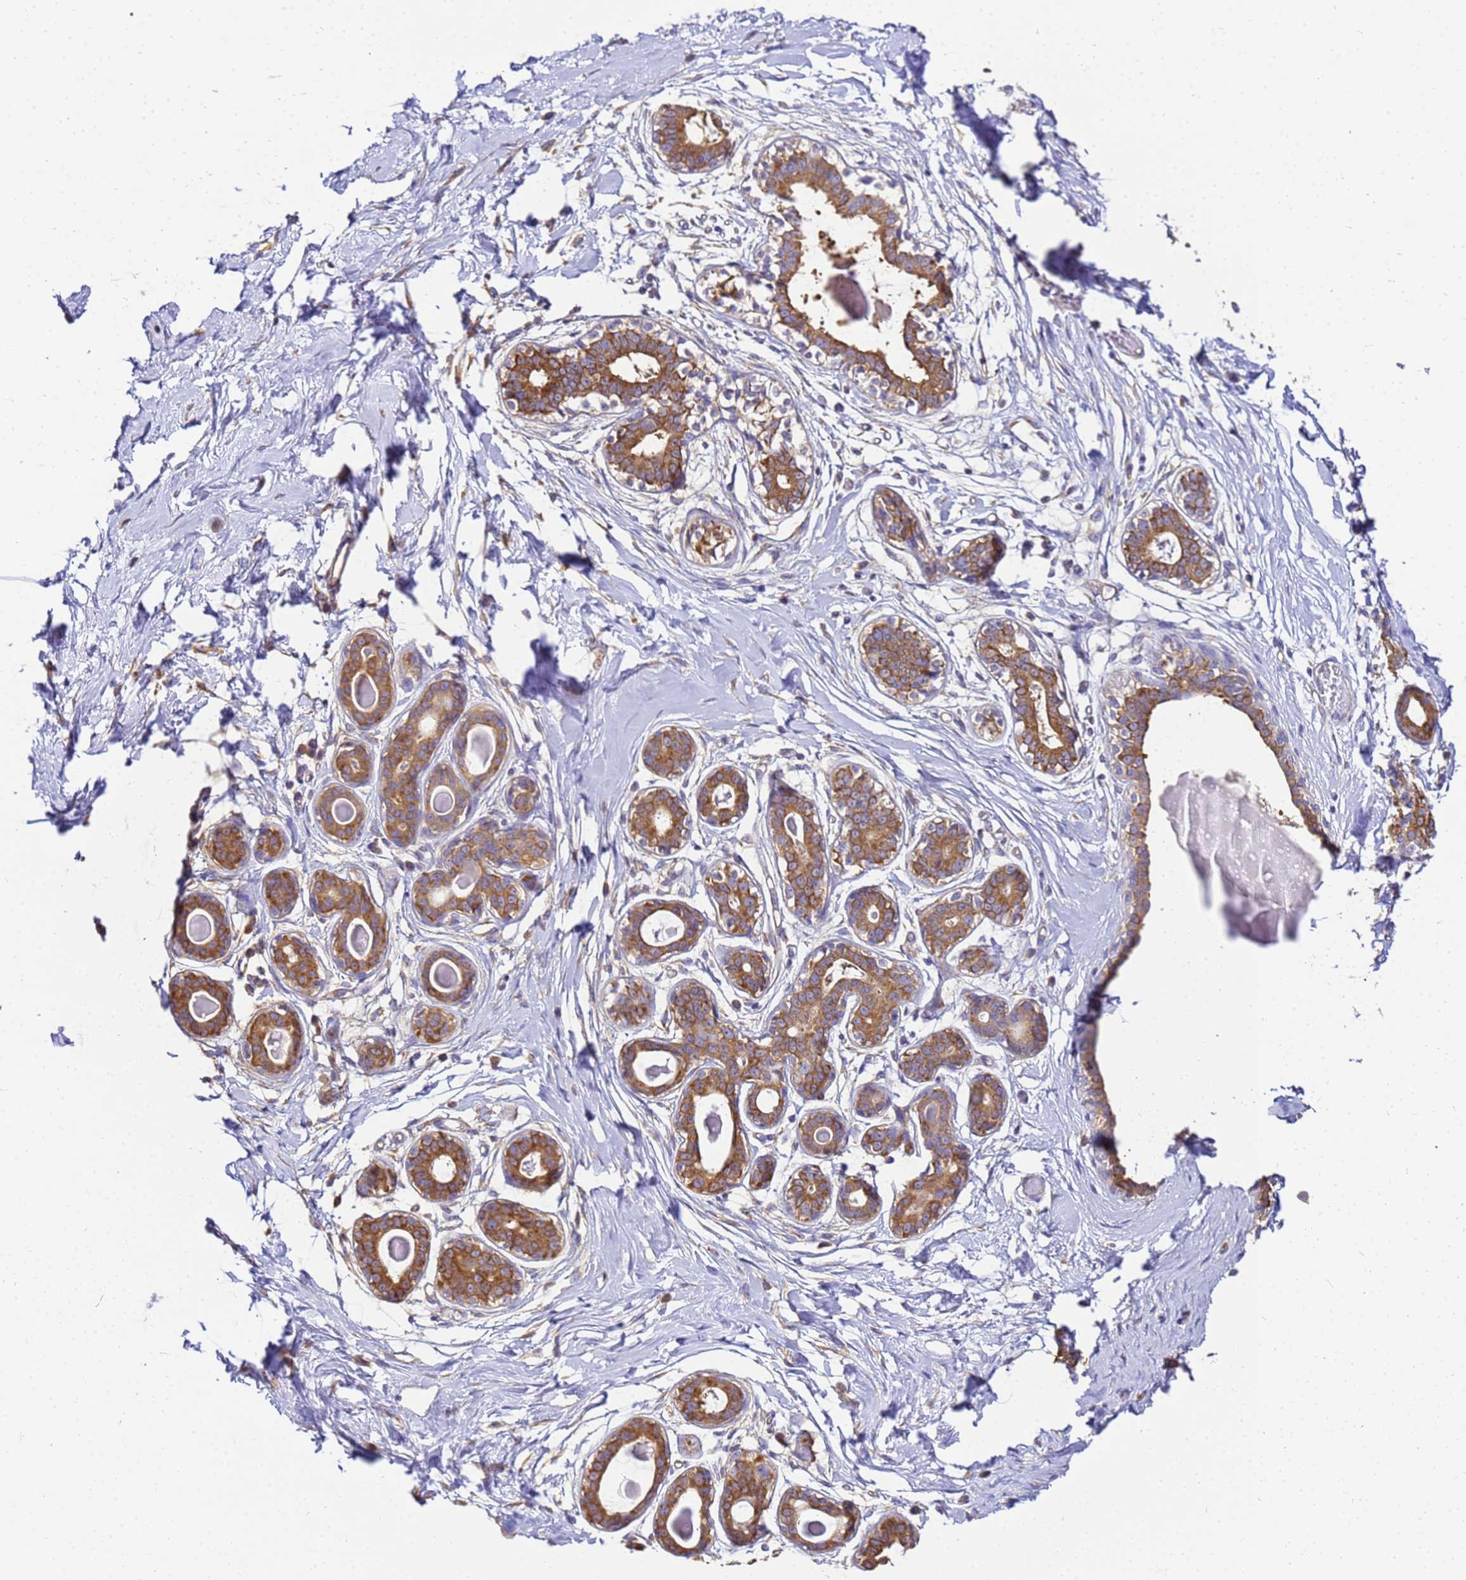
{"staining": {"intensity": "negative", "quantity": "none", "location": "none"}, "tissue": "breast", "cell_type": "Adipocytes", "image_type": "normal", "snomed": [{"axis": "morphology", "description": "Normal tissue, NOS"}, {"axis": "topography", "description": "Breast"}], "caption": "Breast was stained to show a protein in brown. There is no significant expression in adipocytes. The staining was performed using DAB (3,3'-diaminobenzidine) to visualize the protein expression in brown, while the nuclei were stained in blue with hematoxylin (Magnification: 20x).", "gene": "NARS1", "patient": {"sex": "female", "age": 45}}